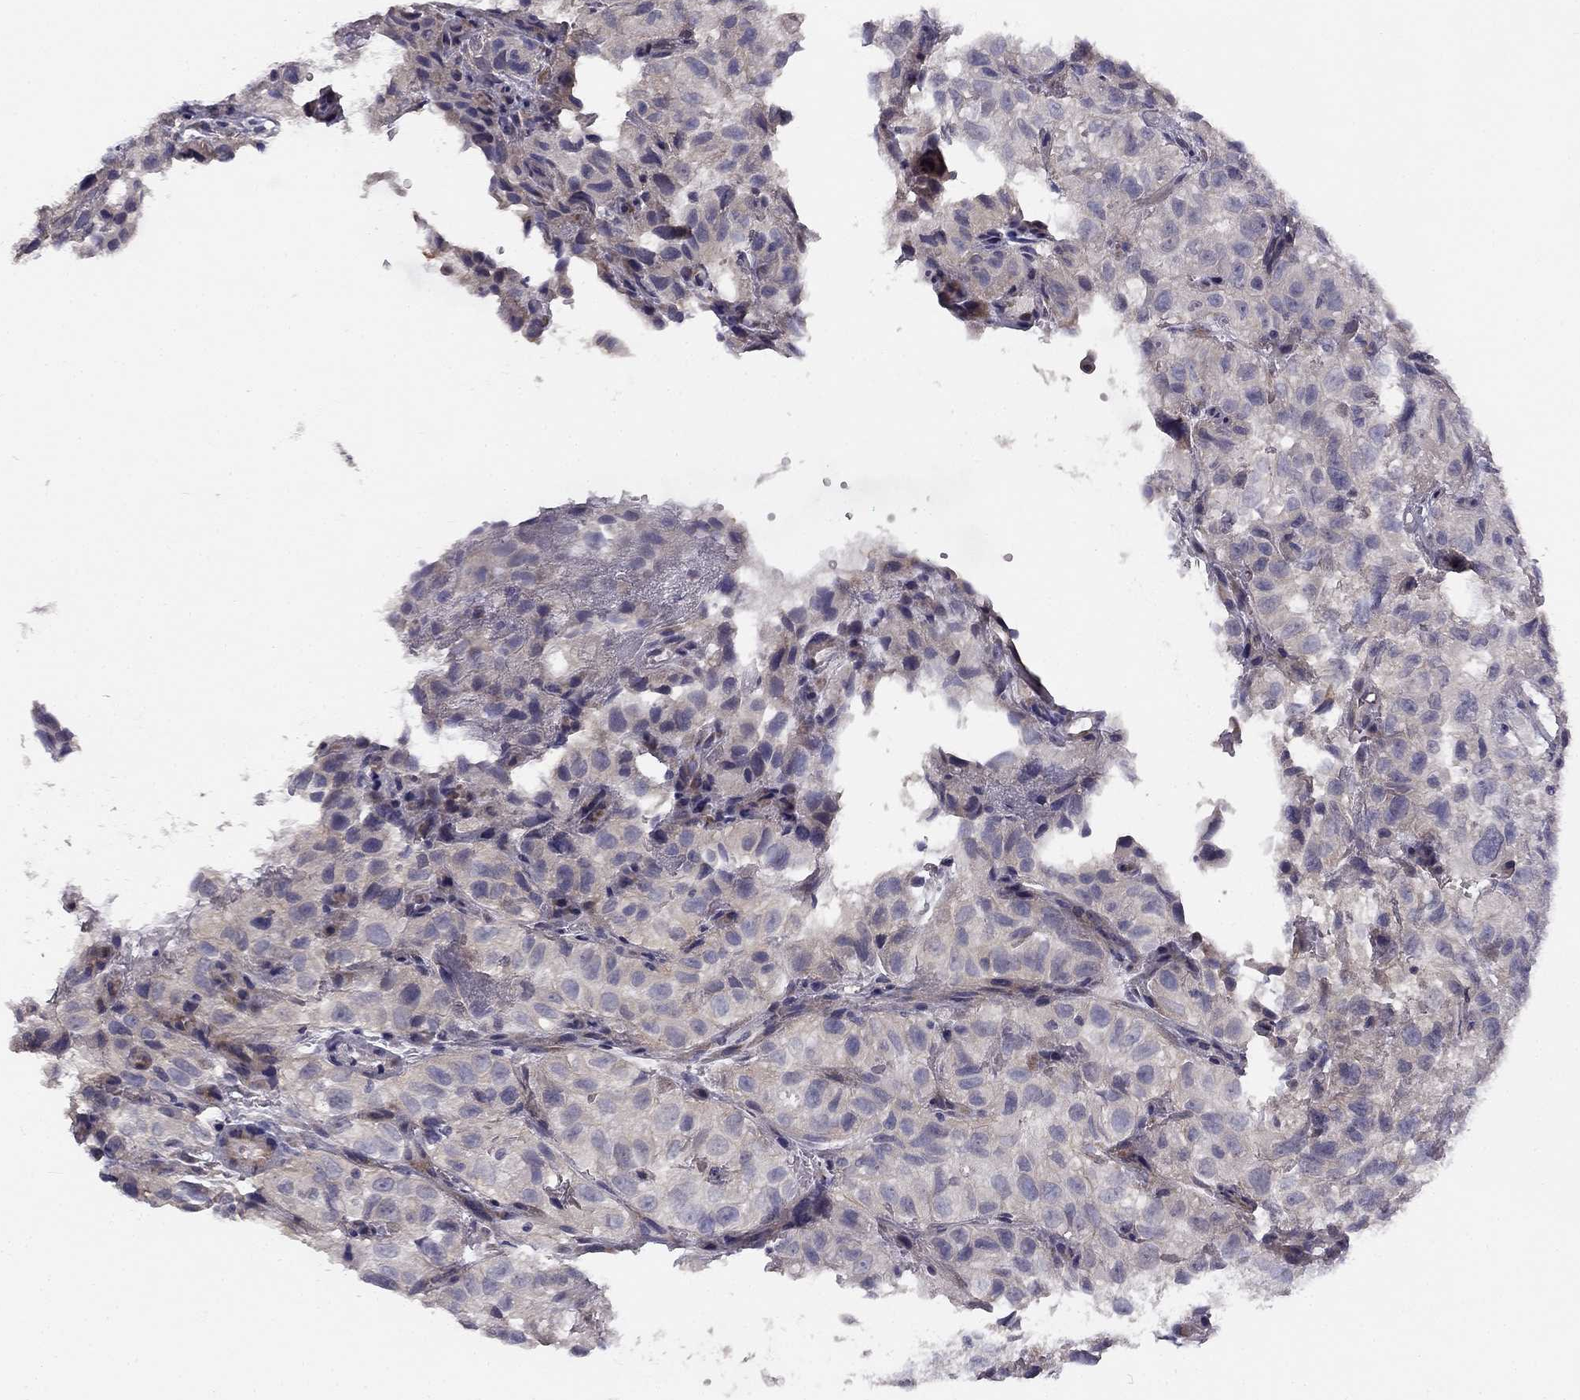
{"staining": {"intensity": "negative", "quantity": "none", "location": "none"}, "tissue": "renal cancer", "cell_type": "Tumor cells", "image_type": "cancer", "snomed": [{"axis": "morphology", "description": "Adenocarcinoma, NOS"}, {"axis": "topography", "description": "Kidney"}], "caption": "The image demonstrates no staining of tumor cells in renal adenocarcinoma.", "gene": "CNR1", "patient": {"sex": "male", "age": 64}}